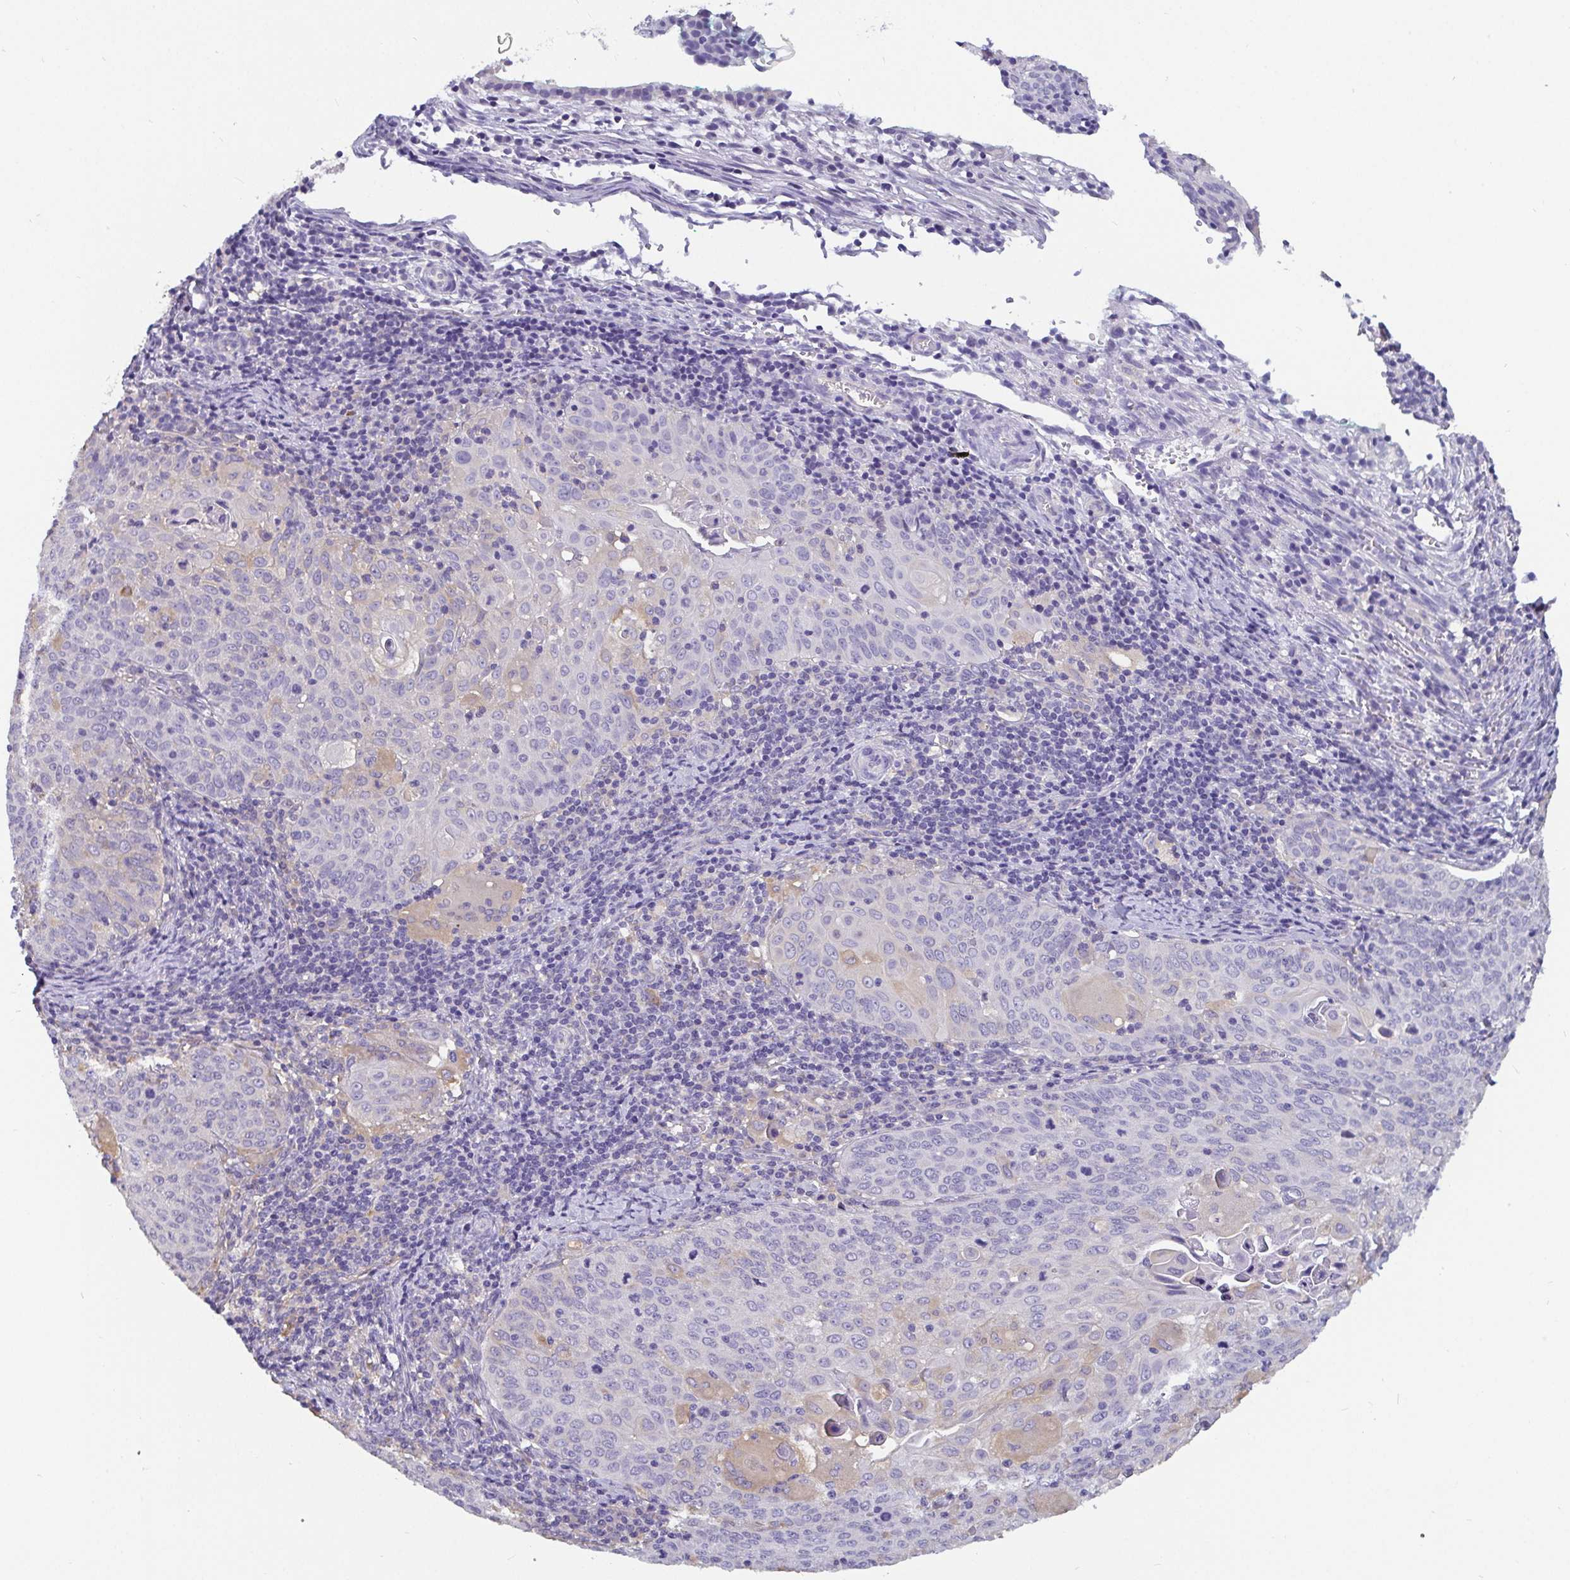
{"staining": {"intensity": "negative", "quantity": "none", "location": "none"}, "tissue": "cervical cancer", "cell_type": "Tumor cells", "image_type": "cancer", "snomed": [{"axis": "morphology", "description": "Squamous cell carcinoma, NOS"}, {"axis": "topography", "description": "Cervix"}], "caption": "Tumor cells are negative for protein expression in human cervical cancer. Nuclei are stained in blue.", "gene": "ADAMTS6", "patient": {"sex": "female", "age": 65}}